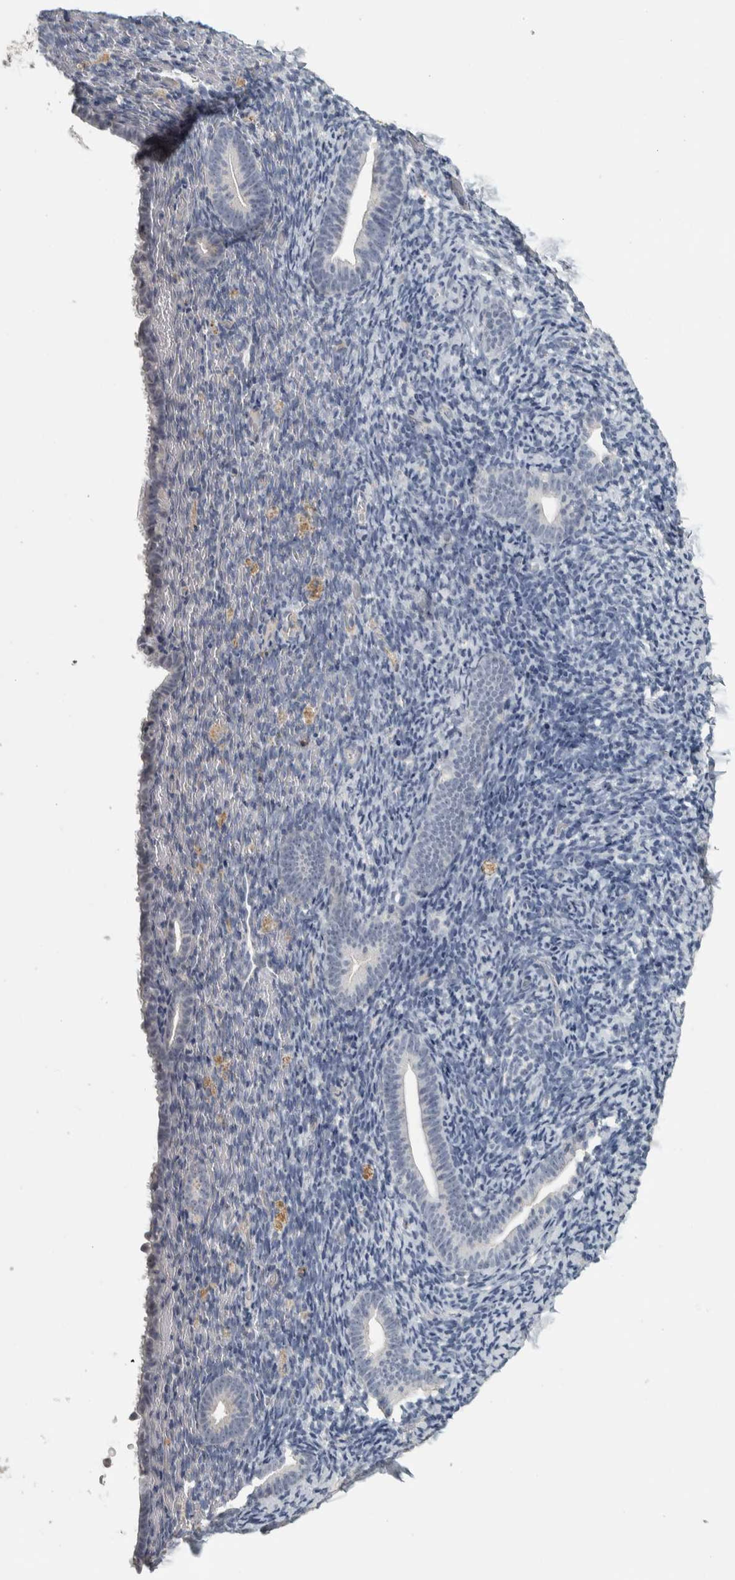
{"staining": {"intensity": "negative", "quantity": "none", "location": "none"}, "tissue": "endometrium", "cell_type": "Cells in endometrial stroma", "image_type": "normal", "snomed": [{"axis": "morphology", "description": "Normal tissue, NOS"}, {"axis": "topography", "description": "Endometrium"}], "caption": "Immunohistochemical staining of benign human endometrium exhibits no significant staining in cells in endometrial stroma. The staining was performed using DAB to visualize the protein expression in brown, while the nuclei were stained in blue with hematoxylin (Magnification: 20x).", "gene": "DCAF10", "patient": {"sex": "female", "age": 51}}